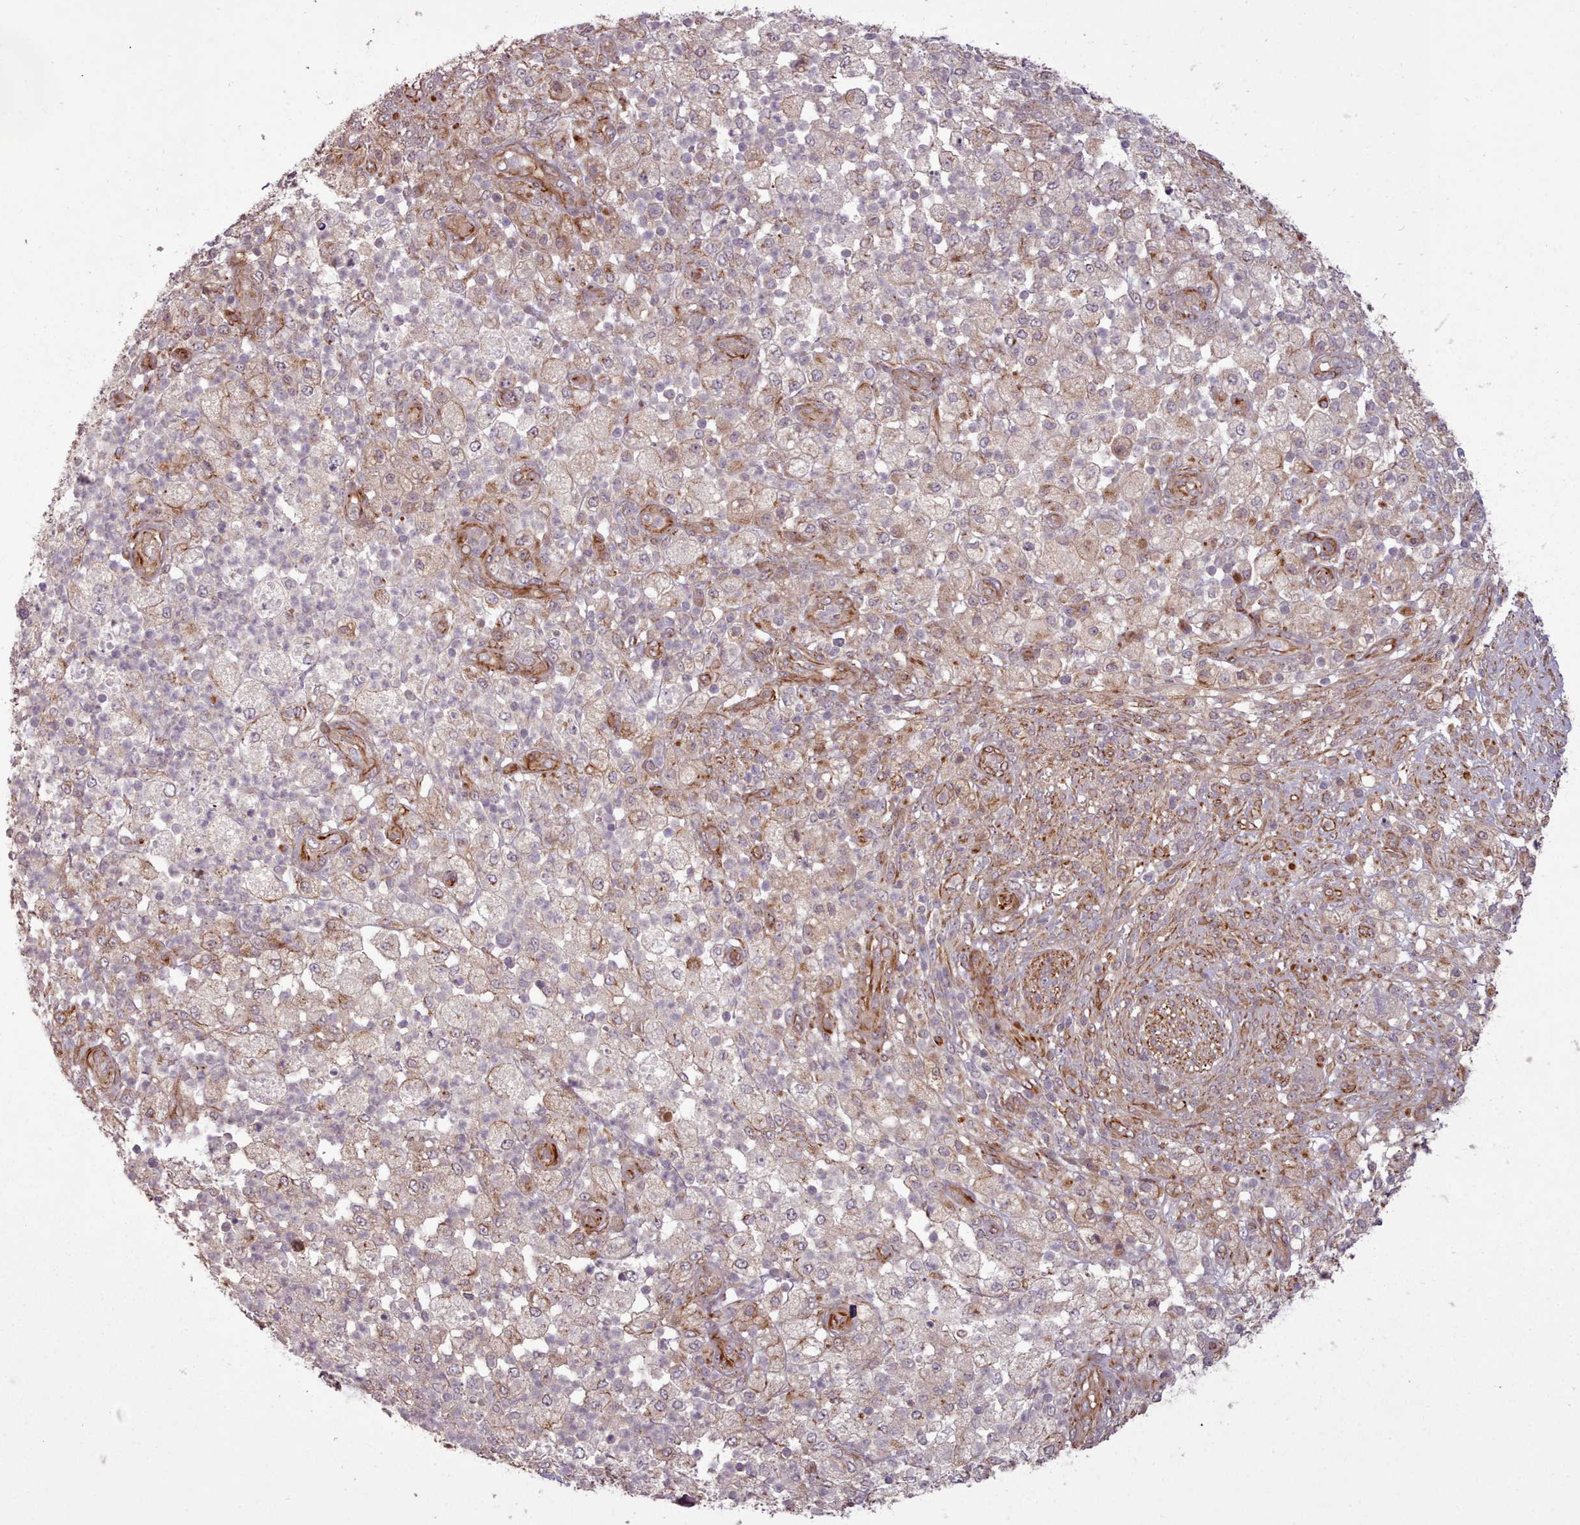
{"staining": {"intensity": "negative", "quantity": "none", "location": "none"}, "tissue": "pancreatic cancer", "cell_type": "Tumor cells", "image_type": "cancer", "snomed": [{"axis": "morphology", "description": "Adenocarcinoma, NOS"}, {"axis": "topography", "description": "Pancreas"}], "caption": "Tumor cells show no significant protein expression in pancreatic cancer (adenocarcinoma).", "gene": "GBGT1", "patient": {"sex": "female", "age": 72}}